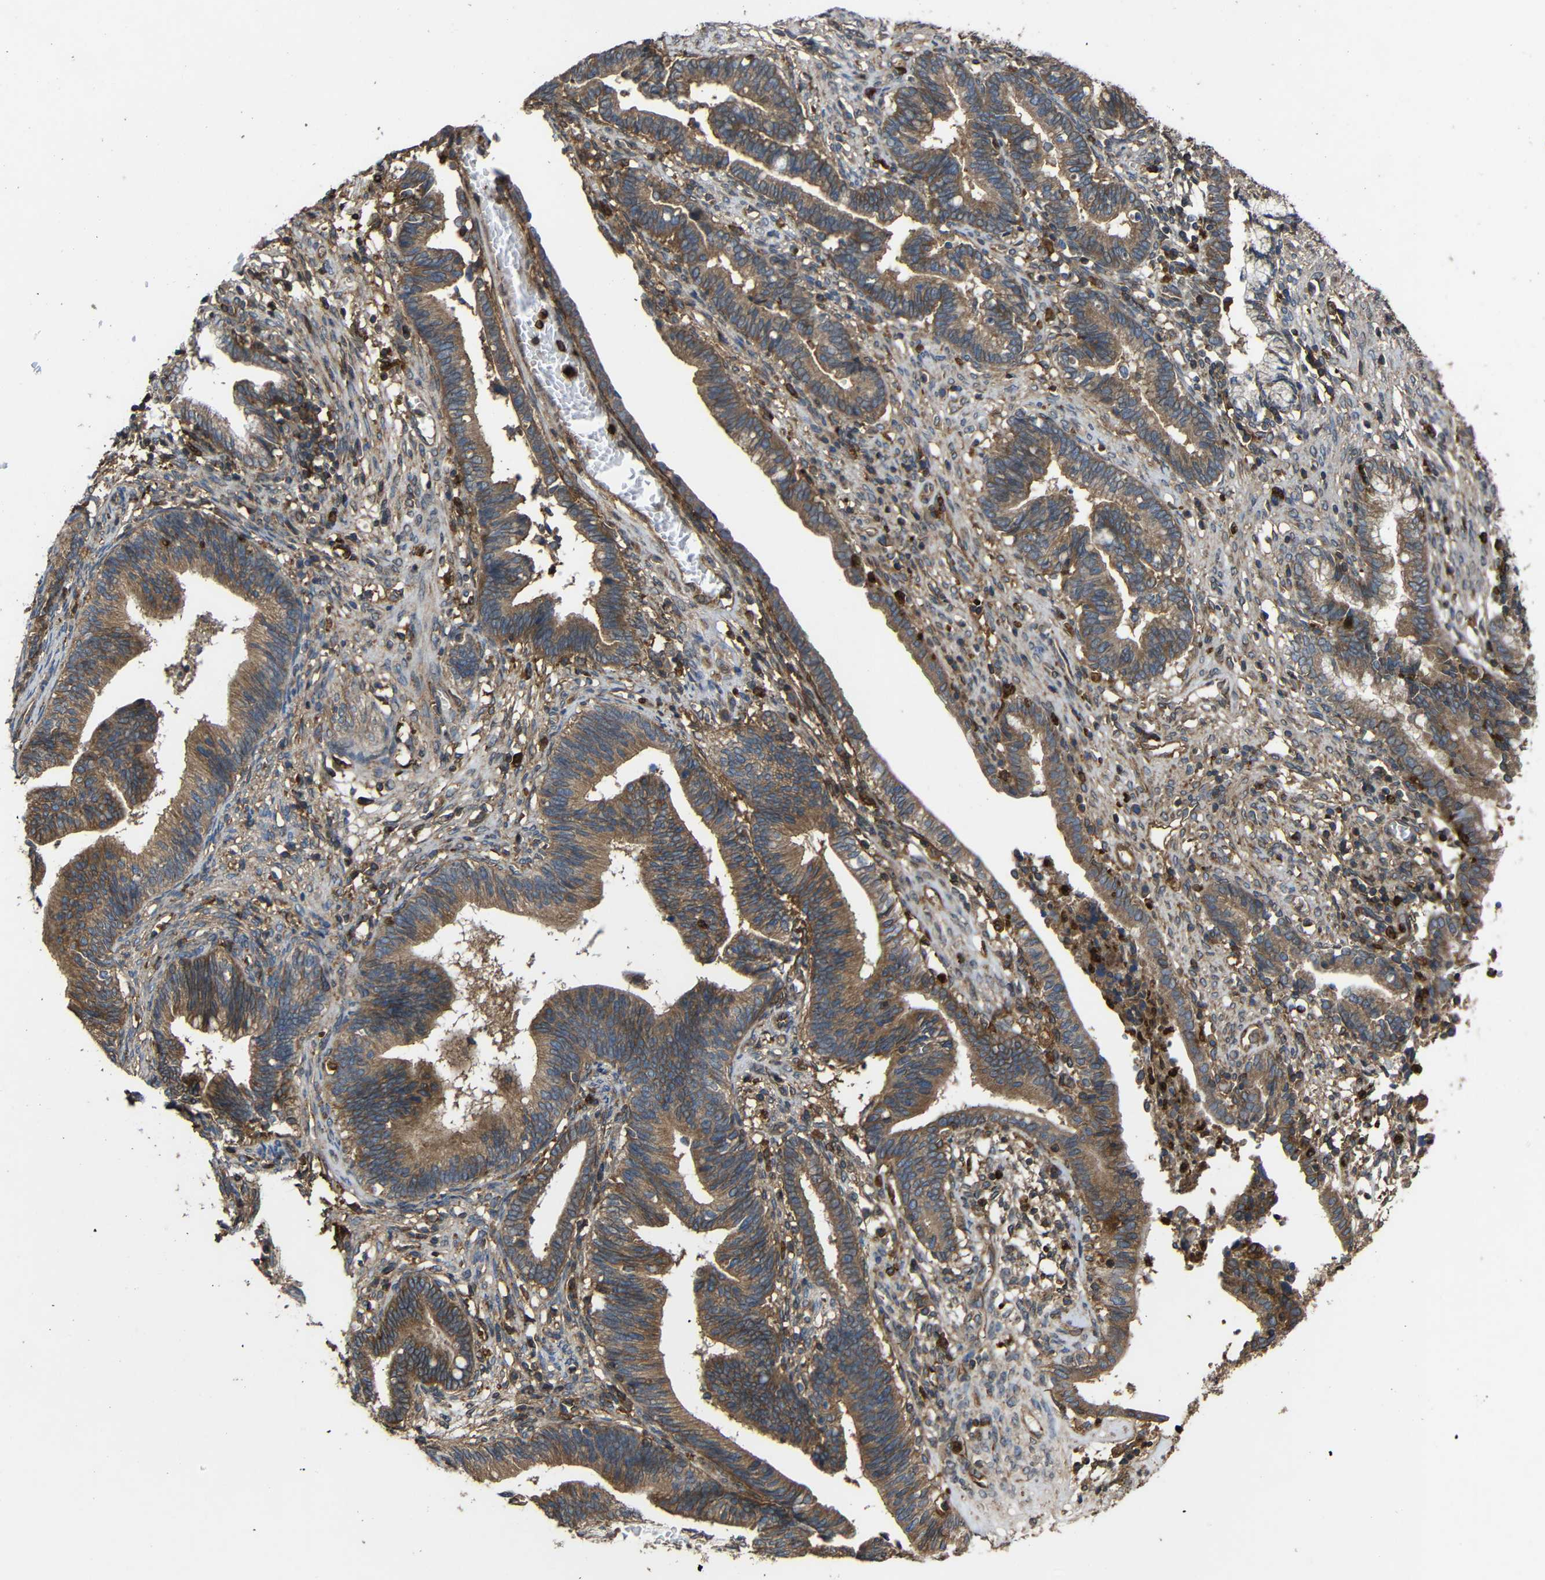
{"staining": {"intensity": "moderate", "quantity": ">75%", "location": "cytoplasmic/membranous"}, "tissue": "cervical cancer", "cell_type": "Tumor cells", "image_type": "cancer", "snomed": [{"axis": "morphology", "description": "Adenocarcinoma, NOS"}, {"axis": "topography", "description": "Cervix"}], "caption": "Human cervical cancer stained with a brown dye shows moderate cytoplasmic/membranous positive expression in approximately >75% of tumor cells.", "gene": "TREM2", "patient": {"sex": "female", "age": 44}}